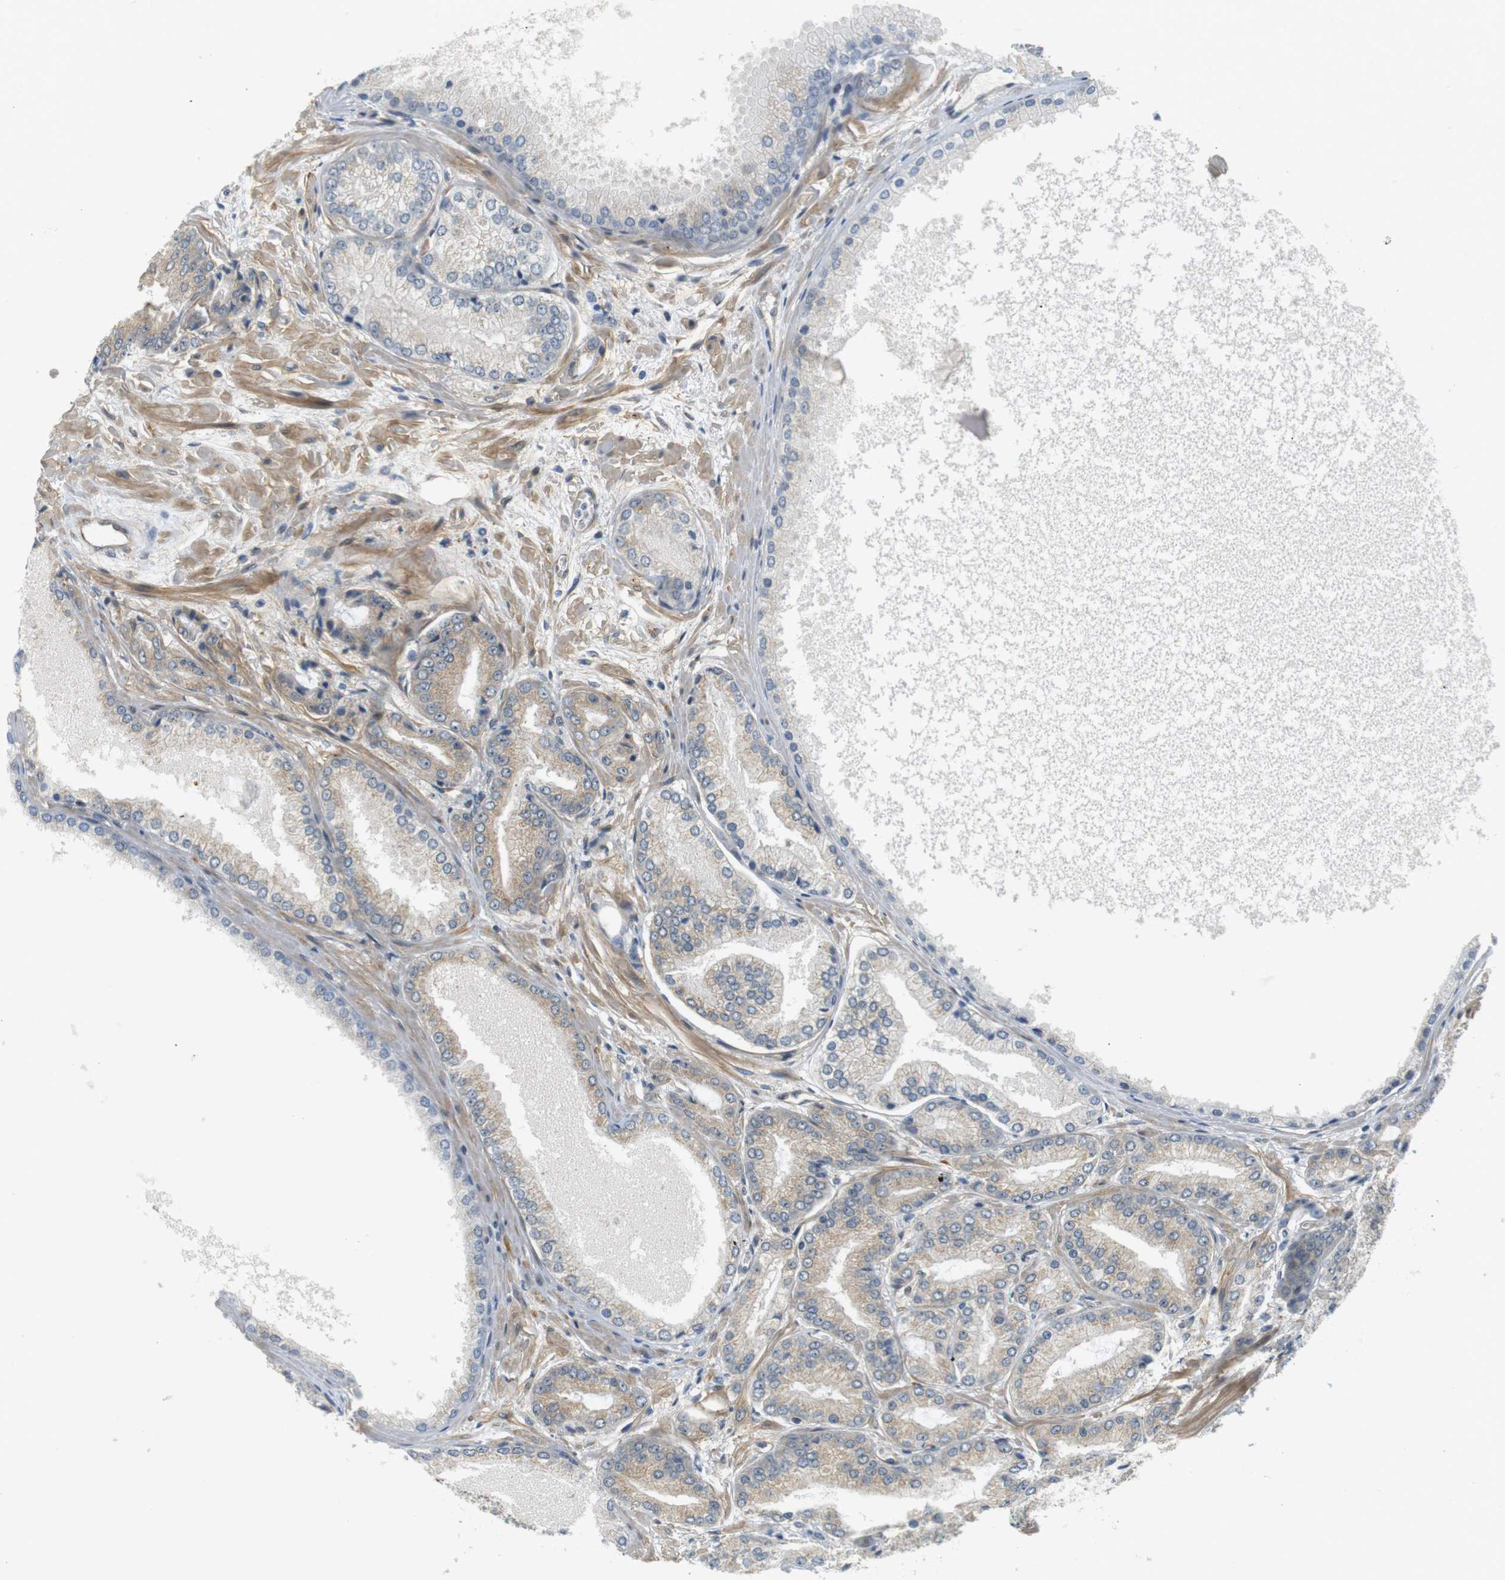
{"staining": {"intensity": "weak", "quantity": "<25%", "location": "cytoplasmic/membranous"}, "tissue": "prostate cancer", "cell_type": "Tumor cells", "image_type": "cancer", "snomed": [{"axis": "morphology", "description": "Adenocarcinoma, High grade"}, {"axis": "topography", "description": "Prostate"}], "caption": "This image is of prostate cancer (high-grade adenocarcinoma) stained with IHC to label a protein in brown with the nuclei are counter-stained blue. There is no expression in tumor cells. (DAB immunohistochemistry (IHC) with hematoxylin counter stain).", "gene": "TSPAN9", "patient": {"sex": "male", "age": 59}}